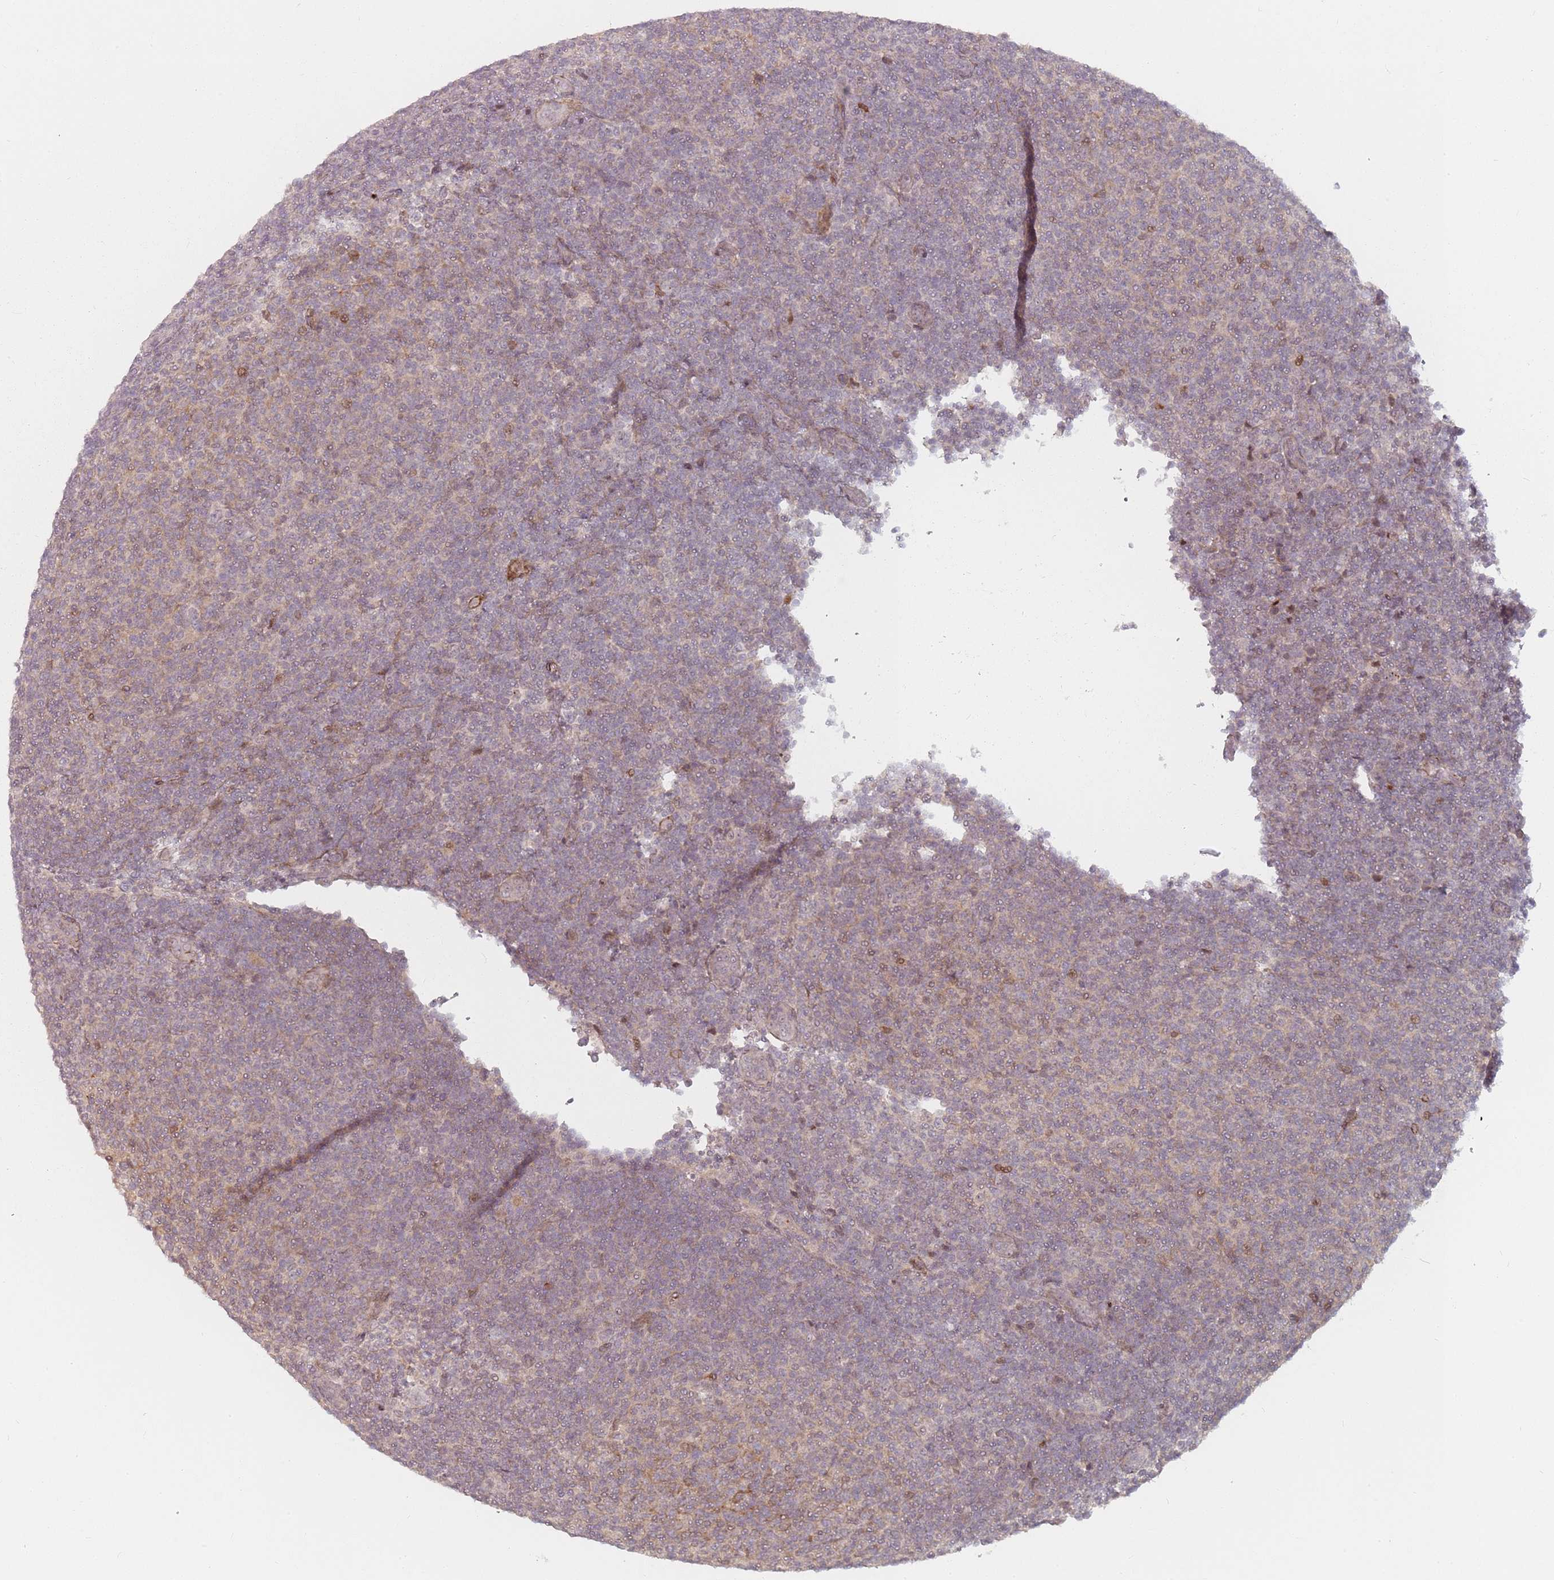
{"staining": {"intensity": "negative", "quantity": "none", "location": "none"}, "tissue": "lymphoma", "cell_type": "Tumor cells", "image_type": "cancer", "snomed": [{"axis": "morphology", "description": "Malignant lymphoma, non-Hodgkin's type, Low grade"}, {"axis": "topography", "description": "Lymph node"}], "caption": "Tumor cells show no significant positivity in lymphoma.", "gene": "RPS6KA2", "patient": {"sex": "male", "age": 66}}